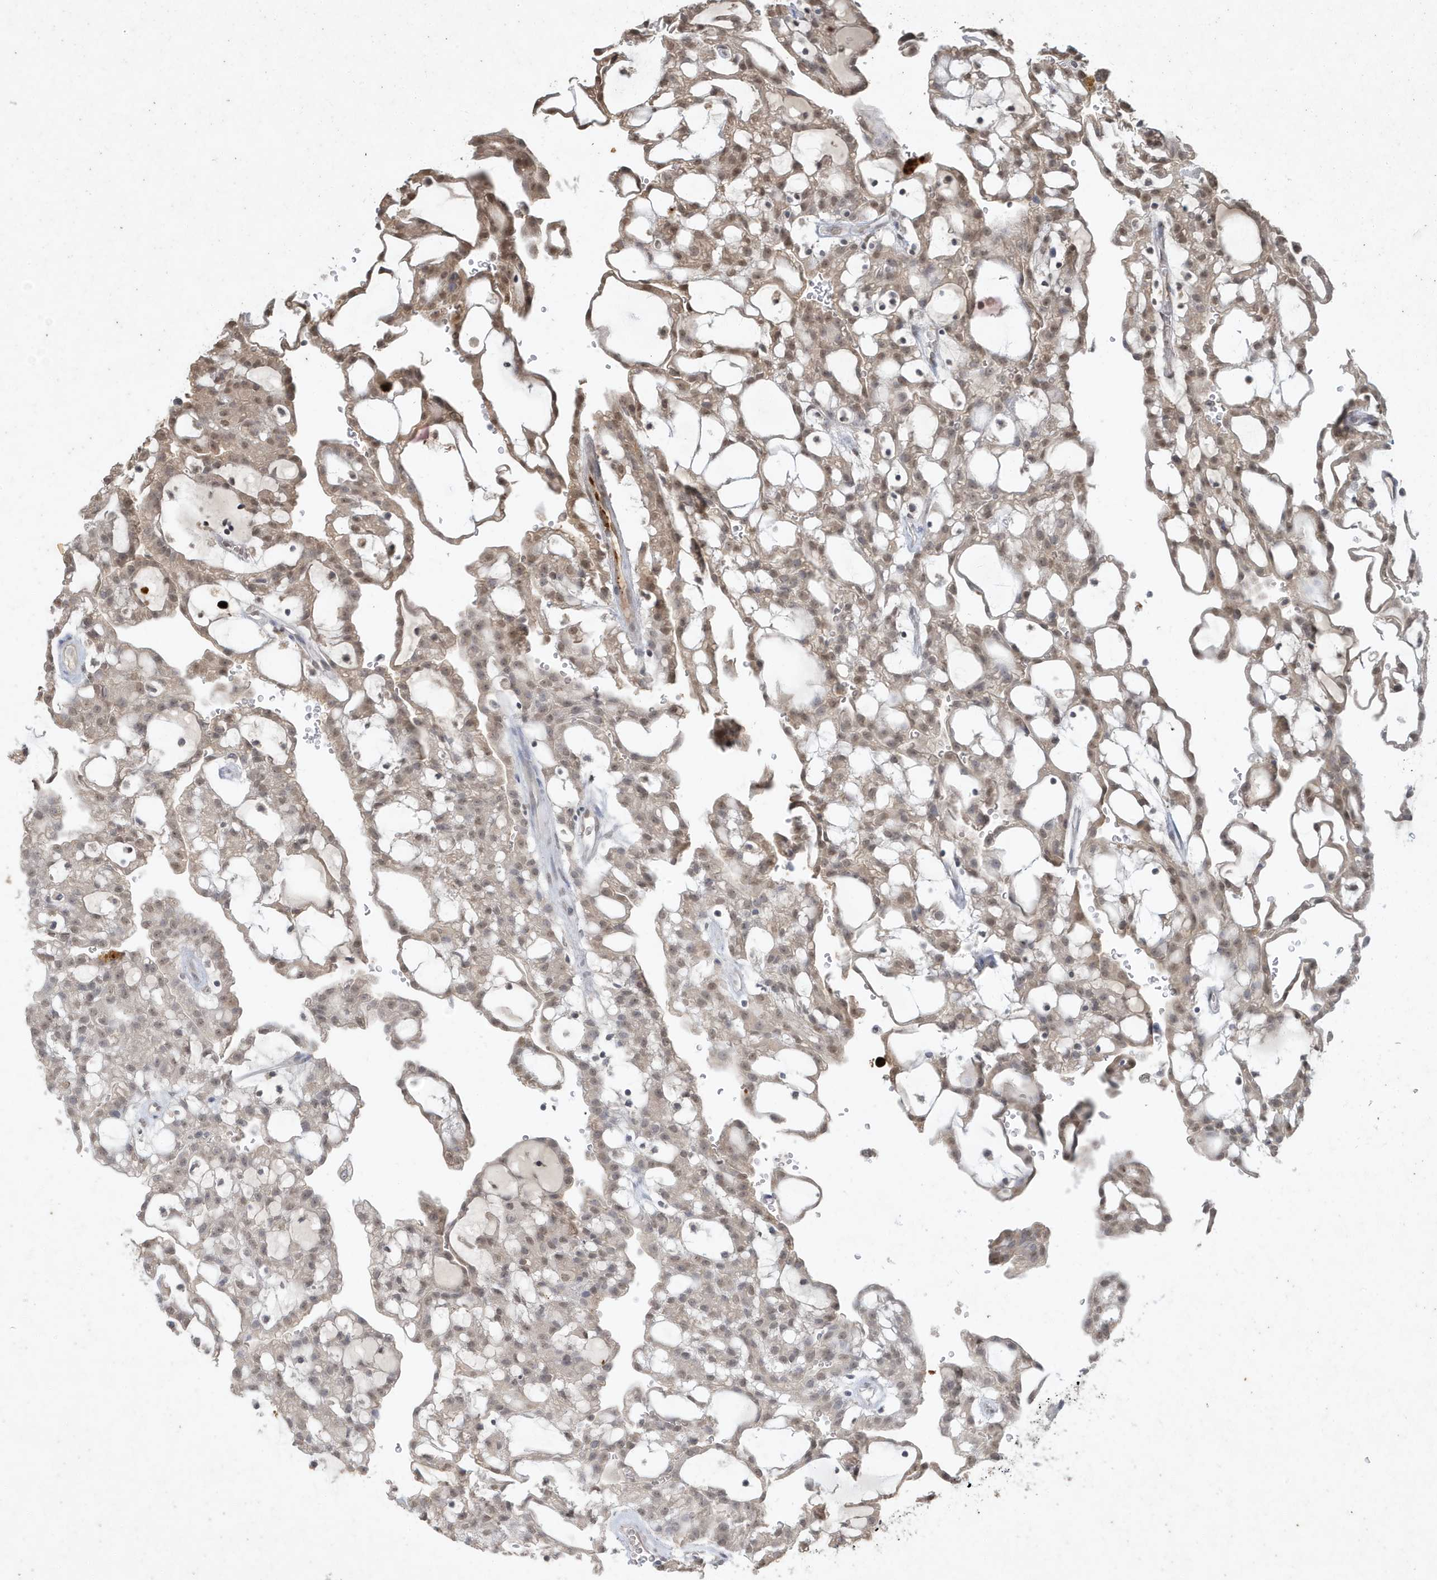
{"staining": {"intensity": "moderate", "quantity": "25%-75%", "location": "nuclear"}, "tissue": "renal cancer", "cell_type": "Tumor cells", "image_type": "cancer", "snomed": [{"axis": "morphology", "description": "Adenocarcinoma, NOS"}, {"axis": "topography", "description": "Kidney"}], "caption": "Immunohistochemical staining of renal cancer (adenocarcinoma) exhibits medium levels of moderate nuclear protein staining in about 25%-75% of tumor cells.", "gene": "DEFA1", "patient": {"sex": "male", "age": 63}}